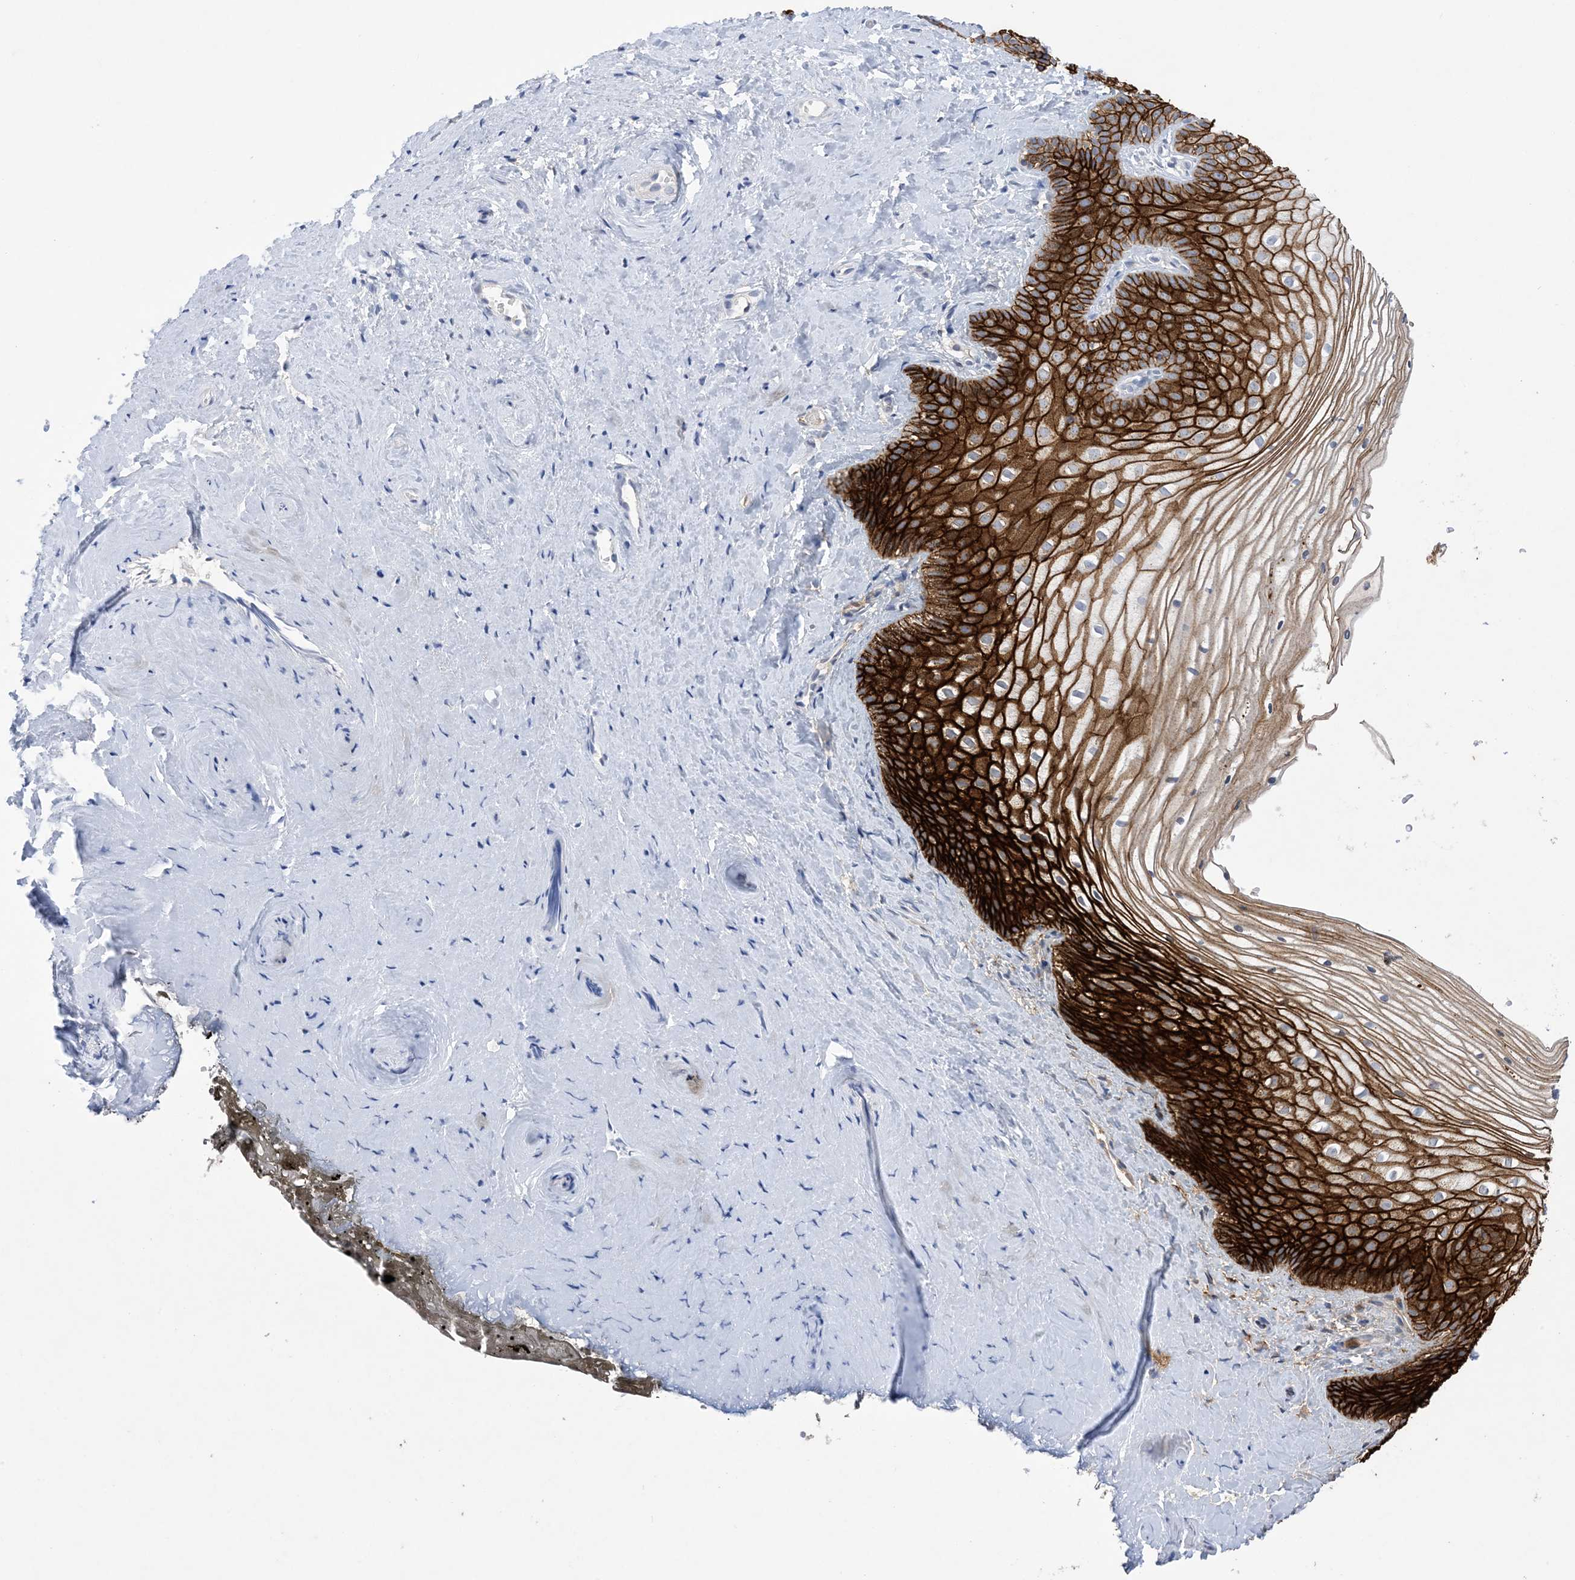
{"staining": {"intensity": "strong", "quantity": "25%-75%", "location": "cytoplasmic/membranous"}, "tissue": "vagina", "cell_type": "Squamous epithelial cells", "image_type": "normal", "snomed": [{"axis": "morphology", "description": "Normal tissue, NOS"}, {"axis": "topography", "description": "Vagina"}, {"axis": "topography", "description": "Cervix"}], "caption": "Immunohistochemical staining of normal vagina demonstrates high levels of strong cytoplasmic/membranous positivity in about 25%-75% of squamous epithelial cells. (DAB (3,3'-diaminobenzidine) = brown stain, brightfield microscopy at high magnification).", "gene": "DSC3", "patient": {"sex": "female", "age": 40}}